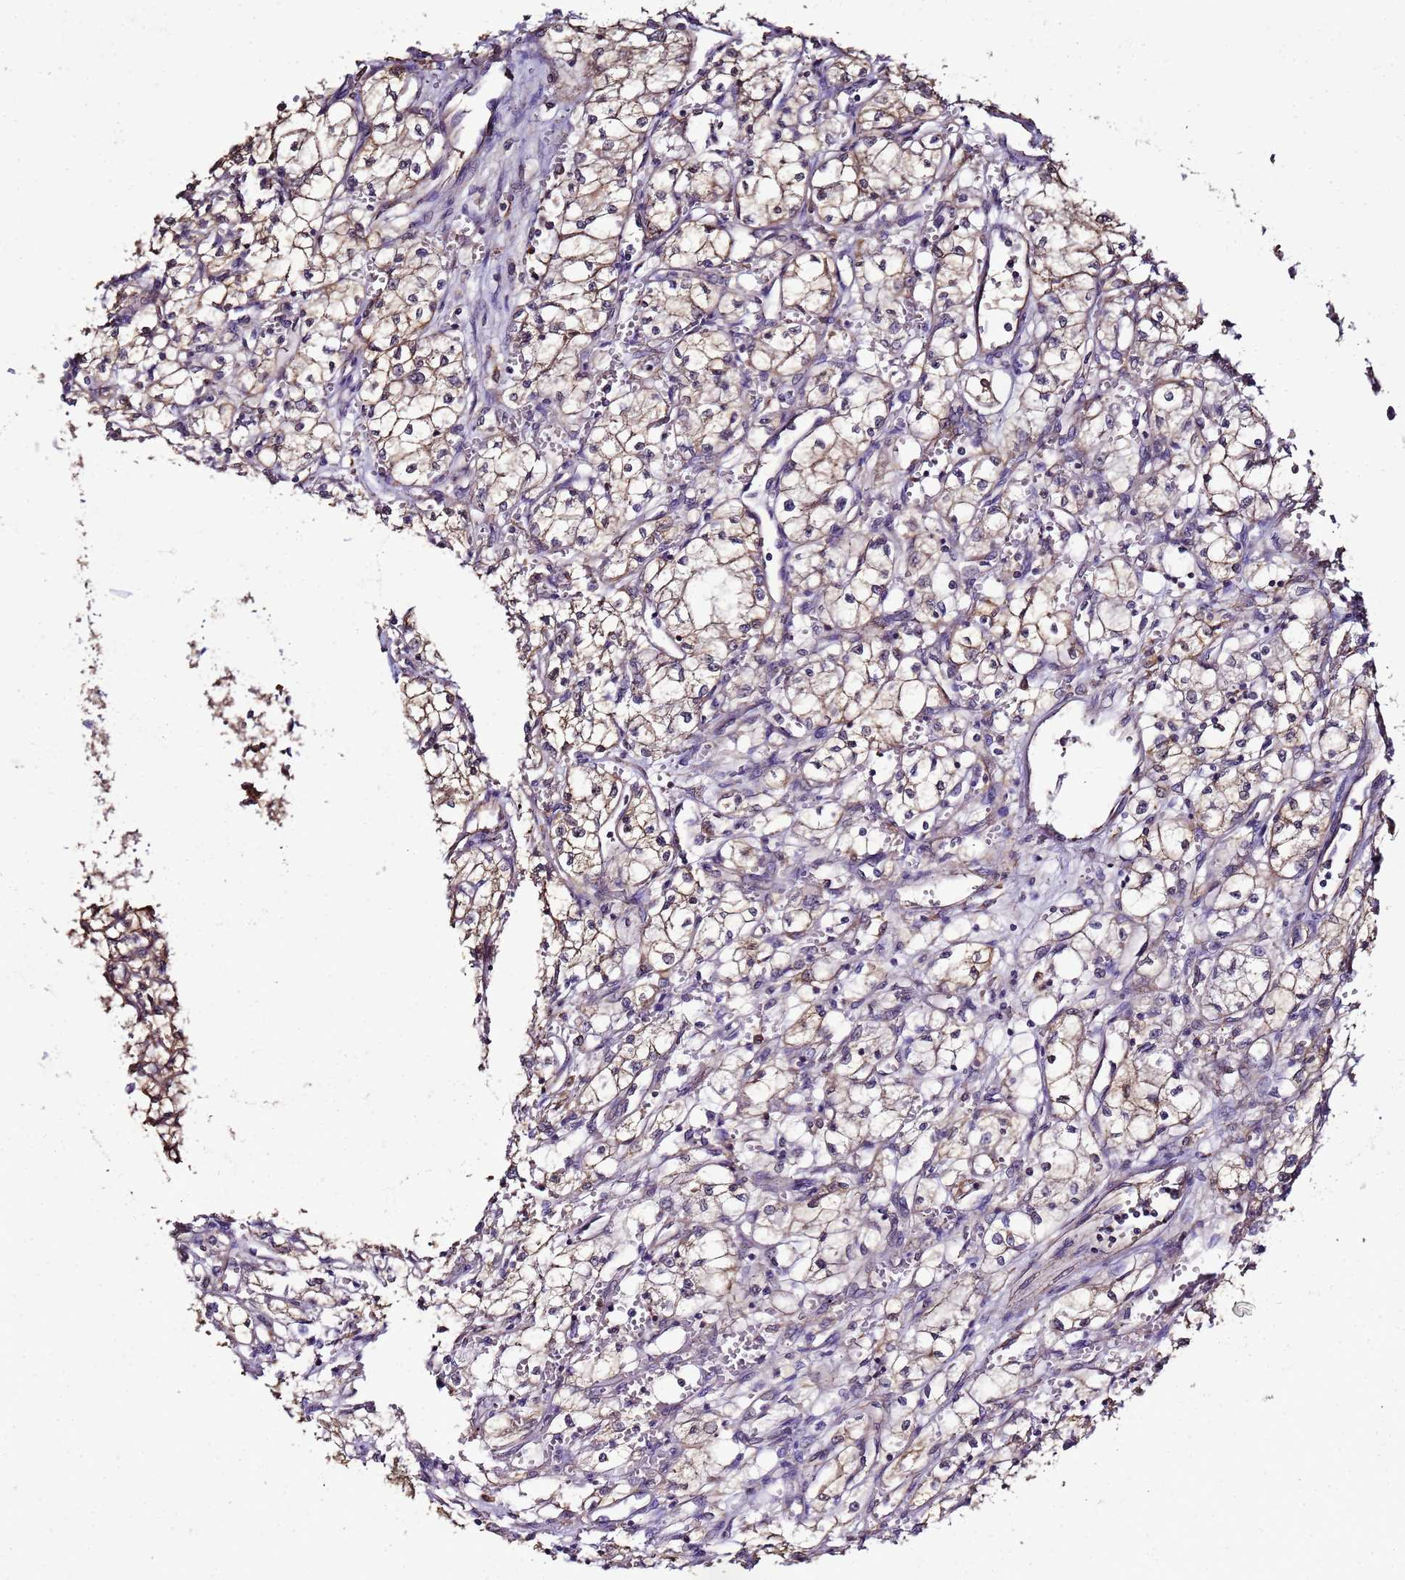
{"staining": {"intensity": "weak", "quantity": "<25%", "location": "cytoplasmic/membranous"}, "tissue": "renal cancer", "cell_type": "Tumor cells", "image_type": "cancer", "snomed": [{"axis": "morphology", "description": "Adenocarcinoma, NOS"}, {"axis": "topography", "description": "Kidney"}], "caption": "Histopathology image shows no significant protein expression in tumor cells of renal cancer.", "gene": "ENOPH1", "patient": {"sex": "male", "age": 59}}